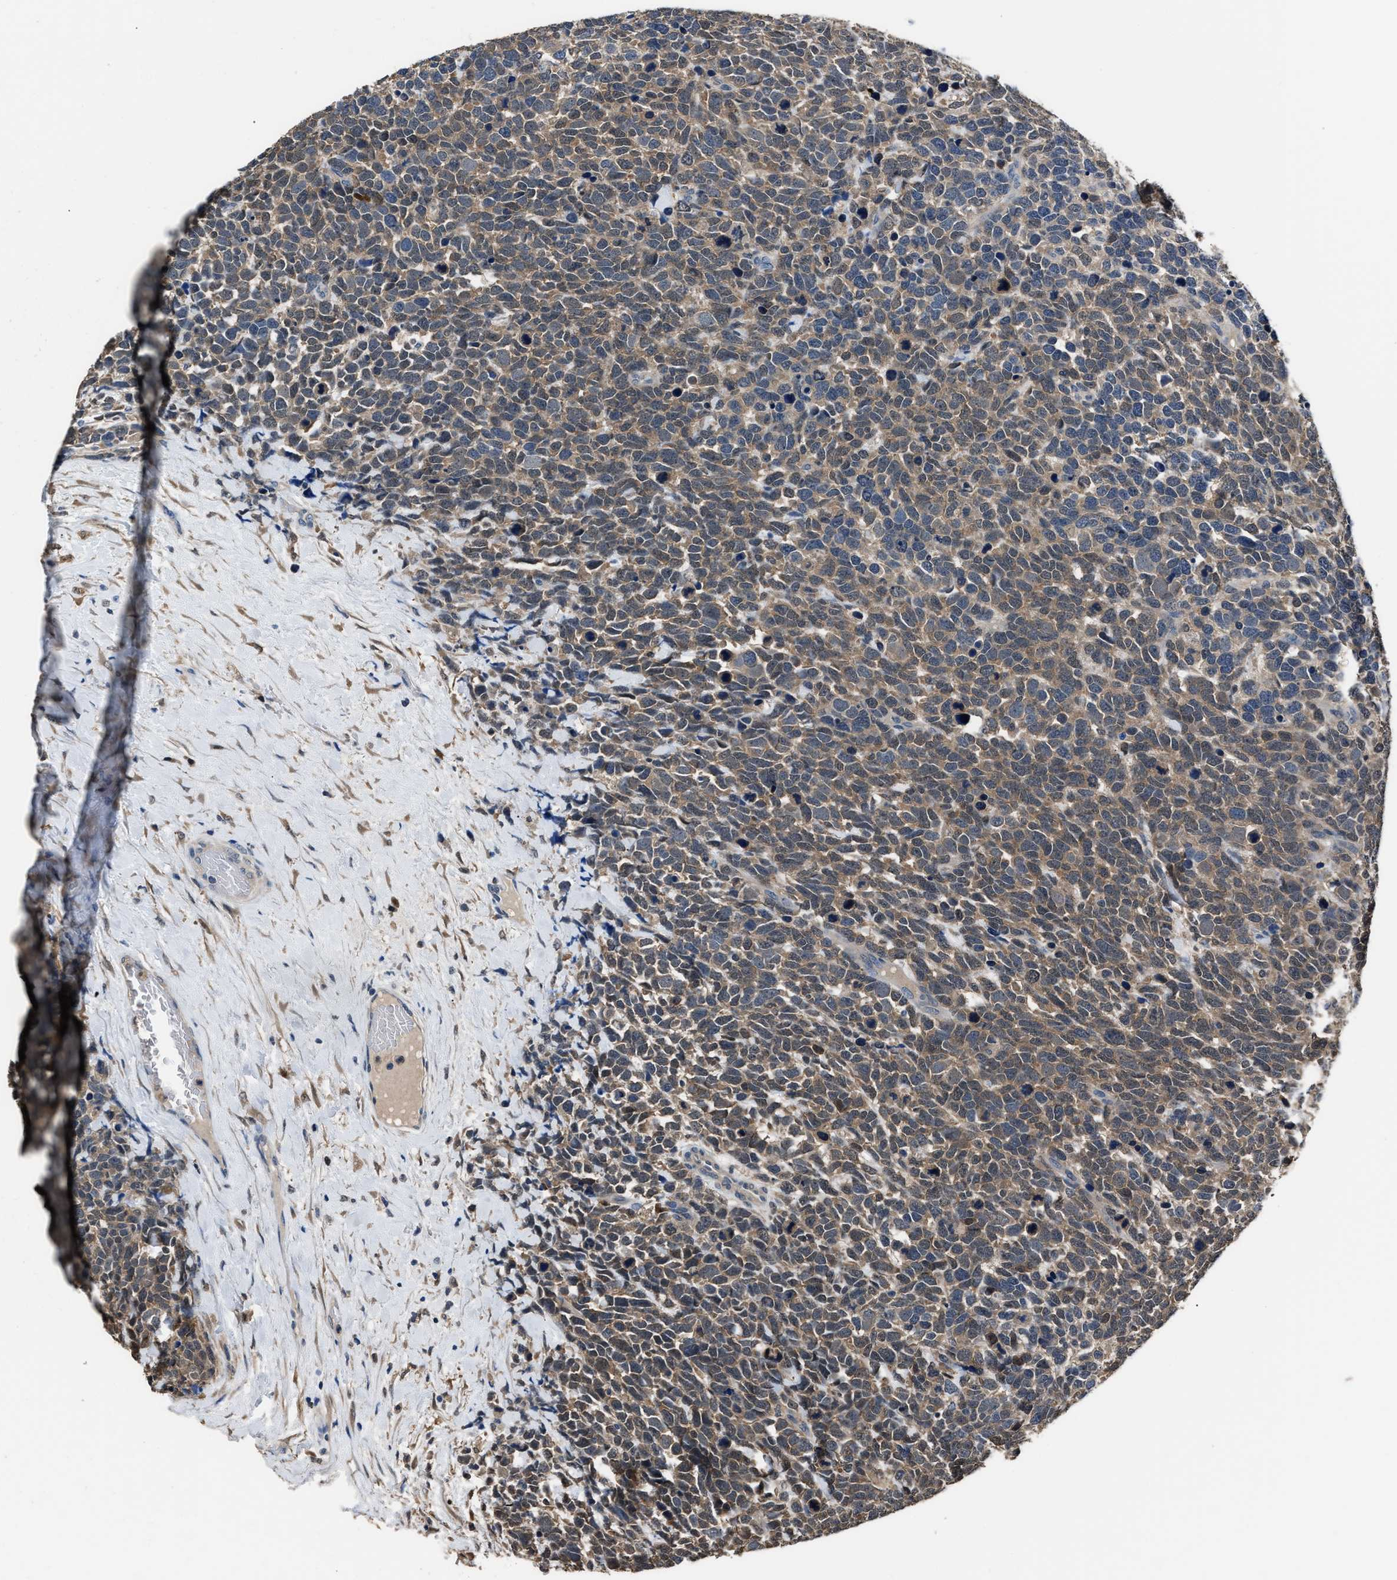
{"staining": {"intensity": "moderate", "quantity": ">75%", "location": "cytoplasmic/membranous"}, "tissue": "urothelial cancer", "cell_type": "Tumor cells", "image_type": "cancer", "snomed": [{"axis": "morphology", "description": "Urothelial carcinoma, High grade"}, {"axis": "topography", "description": "Urinary bladder"}], "caption": "Protein staining reveals moderate cytoplasmic/membranous staining in approximately >75% of tumor cells in urothelial cancer.", "gene": "GSTP1", "patient": {"sex": "female", "age": 82}}